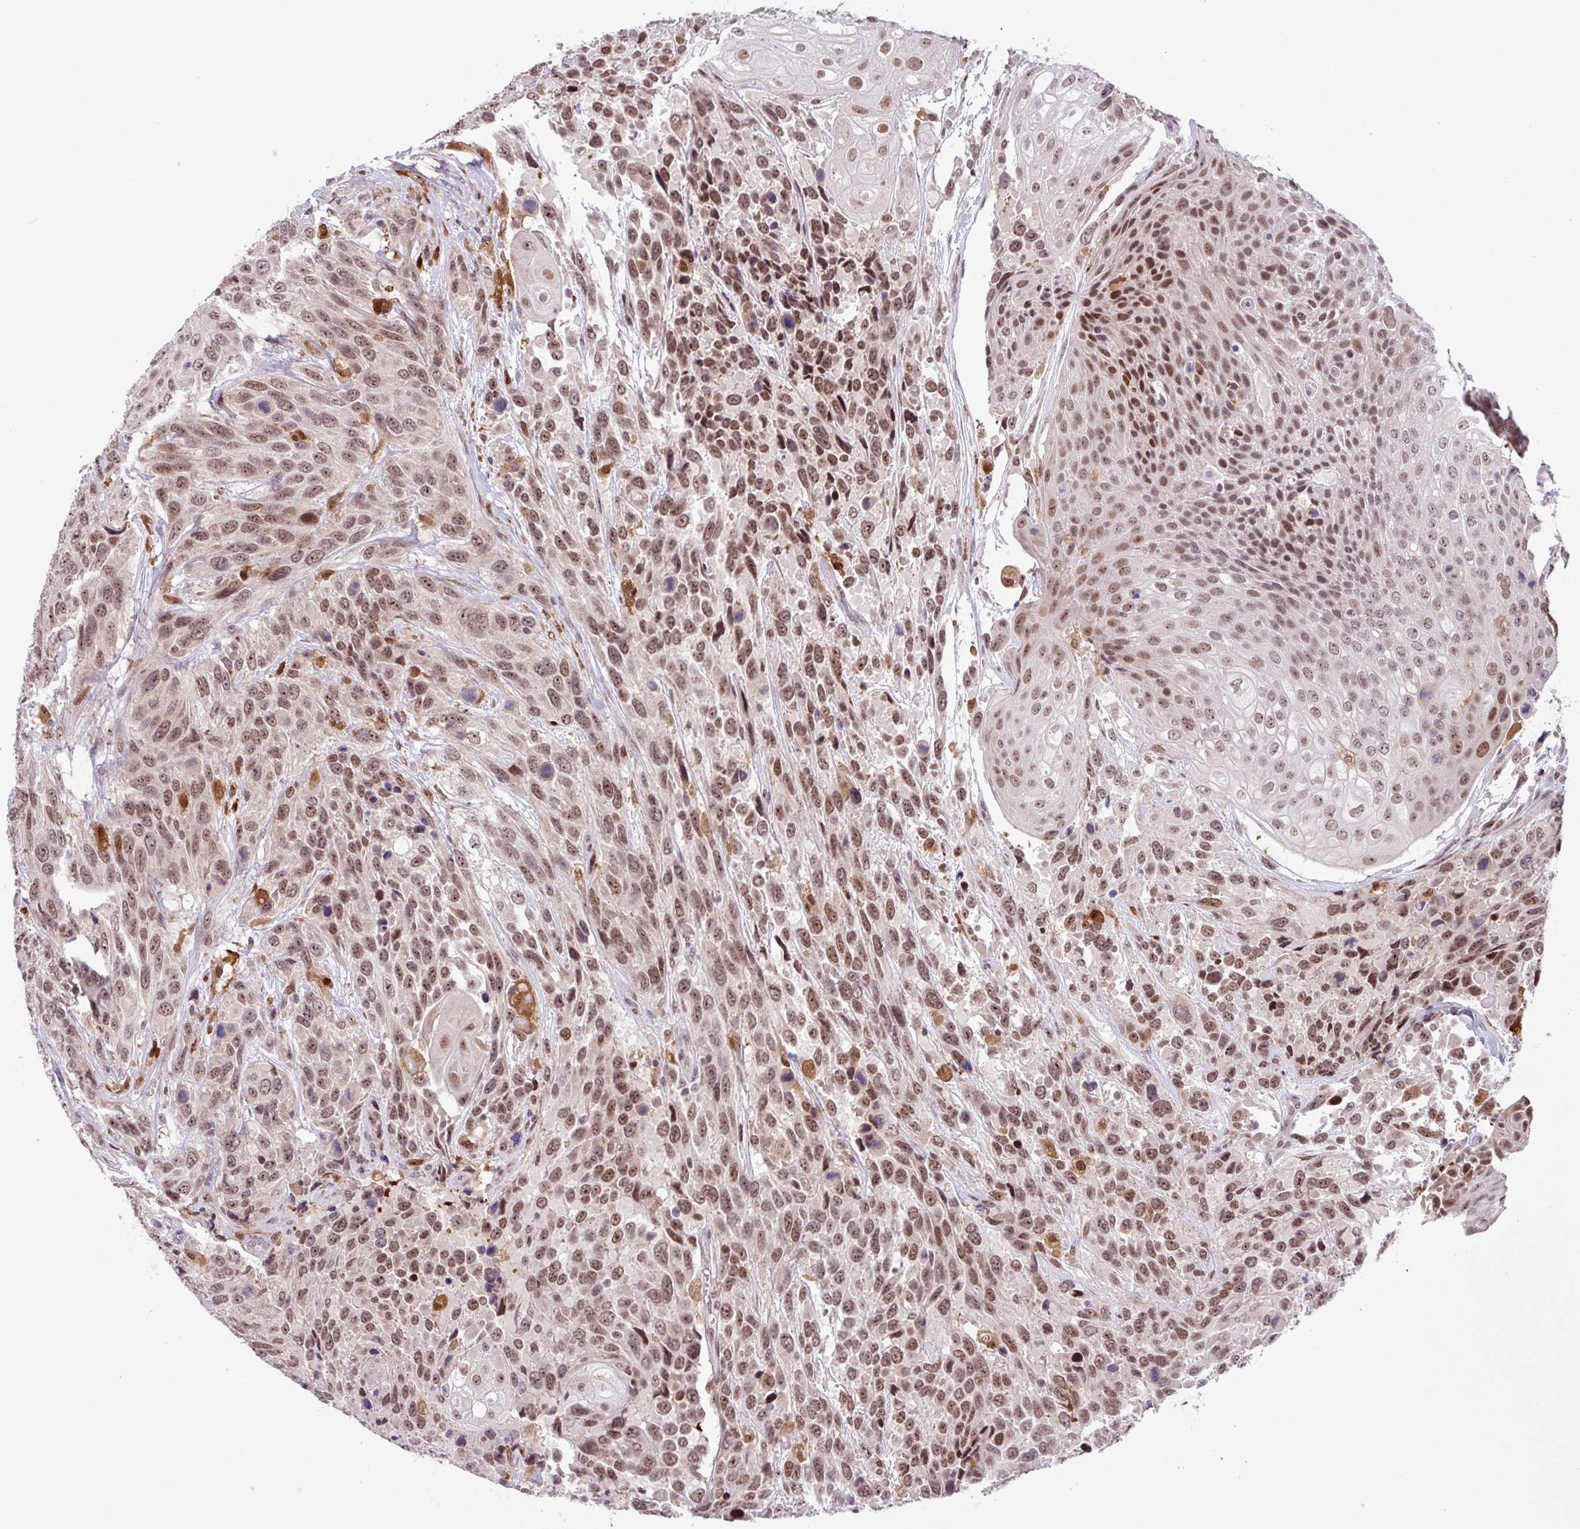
{"staining": {"intensity": "moderate", "quantity": ">75%", "location": "nuclear"}, "tissue": "urothelial cancer", "cell_type": "Tumor cells", "image_type": "cancer", "snomed": [{"axis": "morphology", "description": "Urothelial carcinoma, High grade"}, {"axis": "topography", "description": "Urinary bladder"}], "caption": "This is an image of IHC staining of urothelial carcinoma (high-grade), which shows moderate expression in the nuclear of tumor cells.", "gene": "BRD3", "patient": {"sex": "female", "age": 70}}